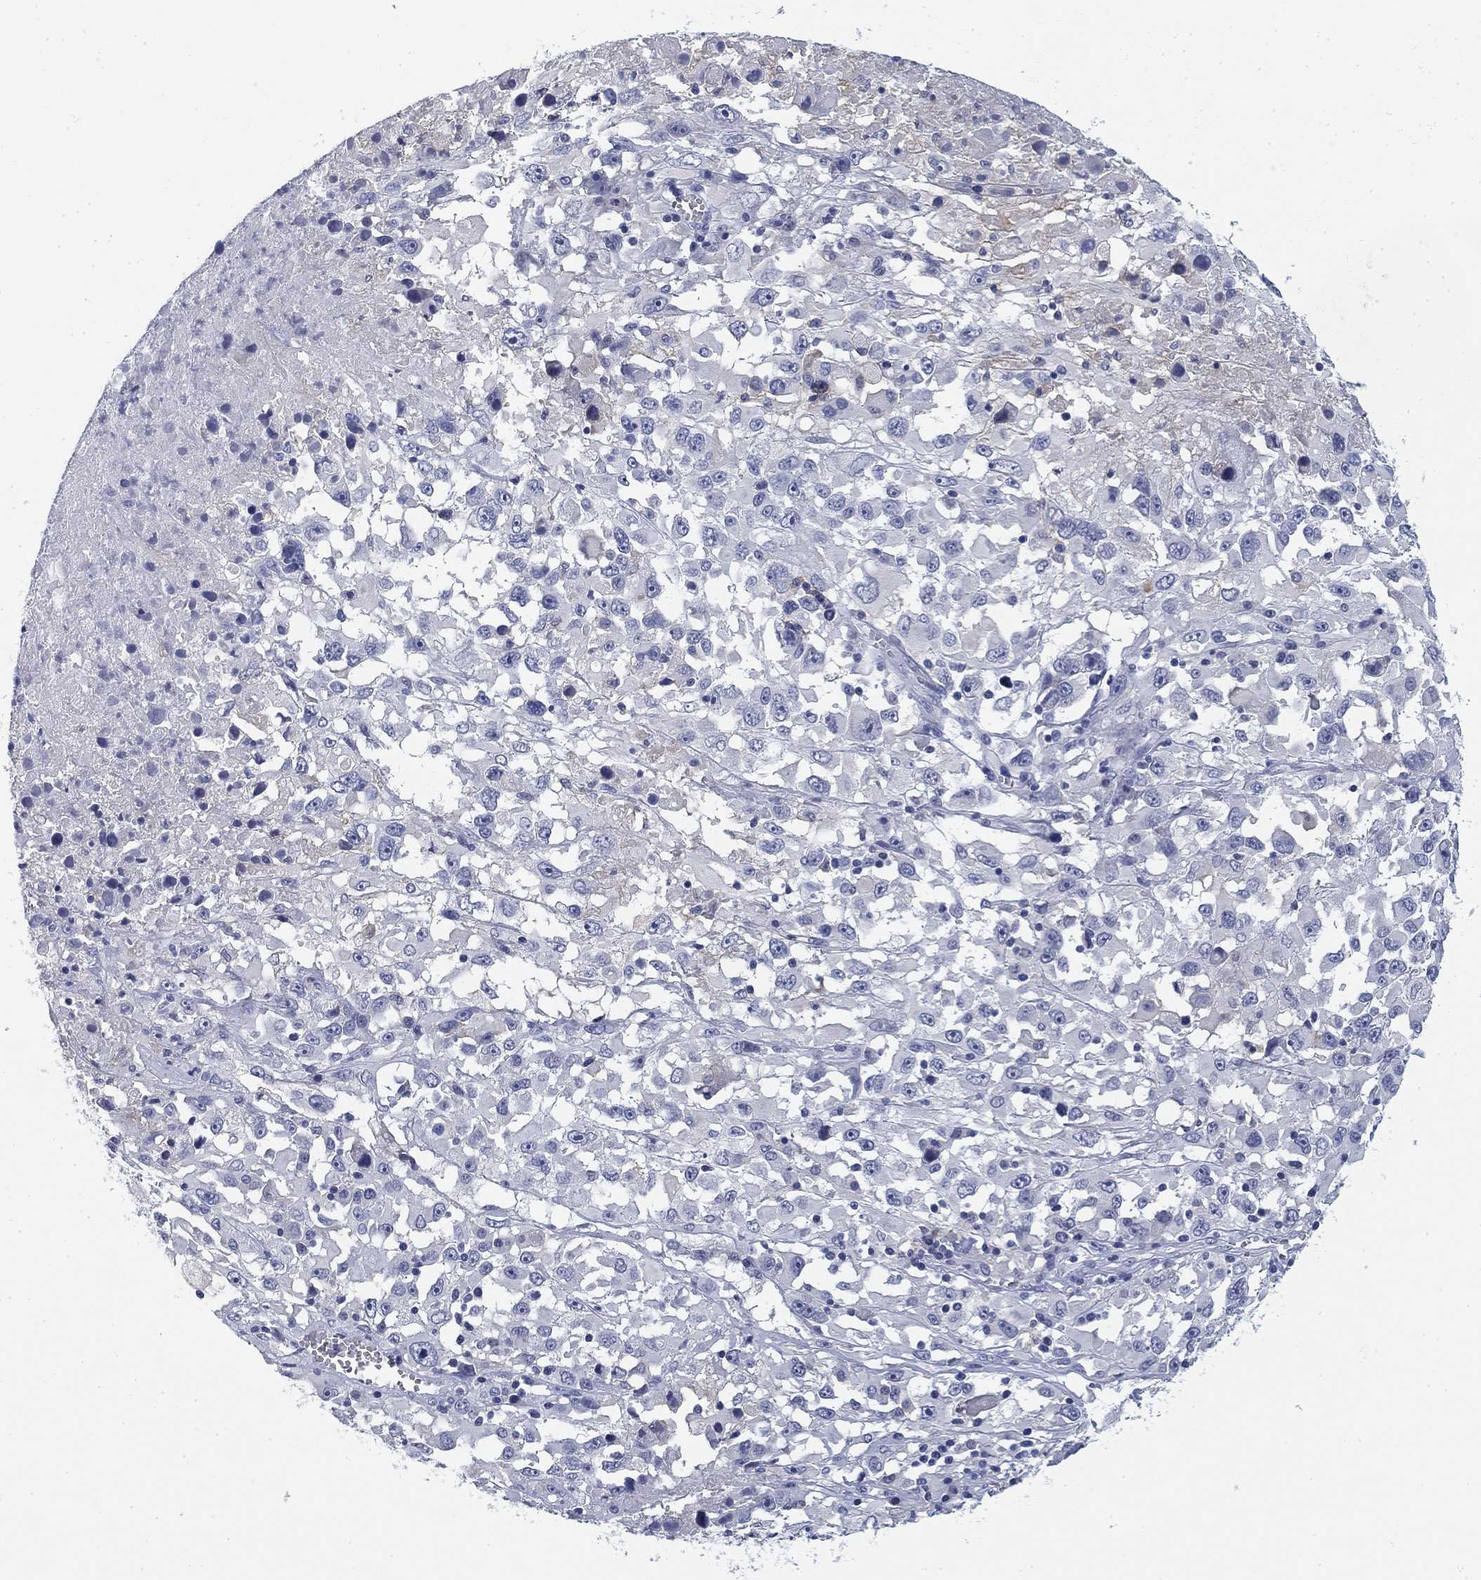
{"staining": {"intensity": "negative", "quantity": "none", "location": "none"}, "tissue": "melanoma", "cell_type": "Tumor cells", "image_type": "cancer", "snomed": [{"axis": "morphology", "description": "Malignant melanoma, Metastatic site"}, {"axis": "topography", "description": "Soft tissue"}], "caption": "Protein analysis of malignant melanoma (metastatic site) demonstrates no significant staining in tumor cells.", "gene": "SLC2A5", "patient": {"sex": "male", "age": 50}}